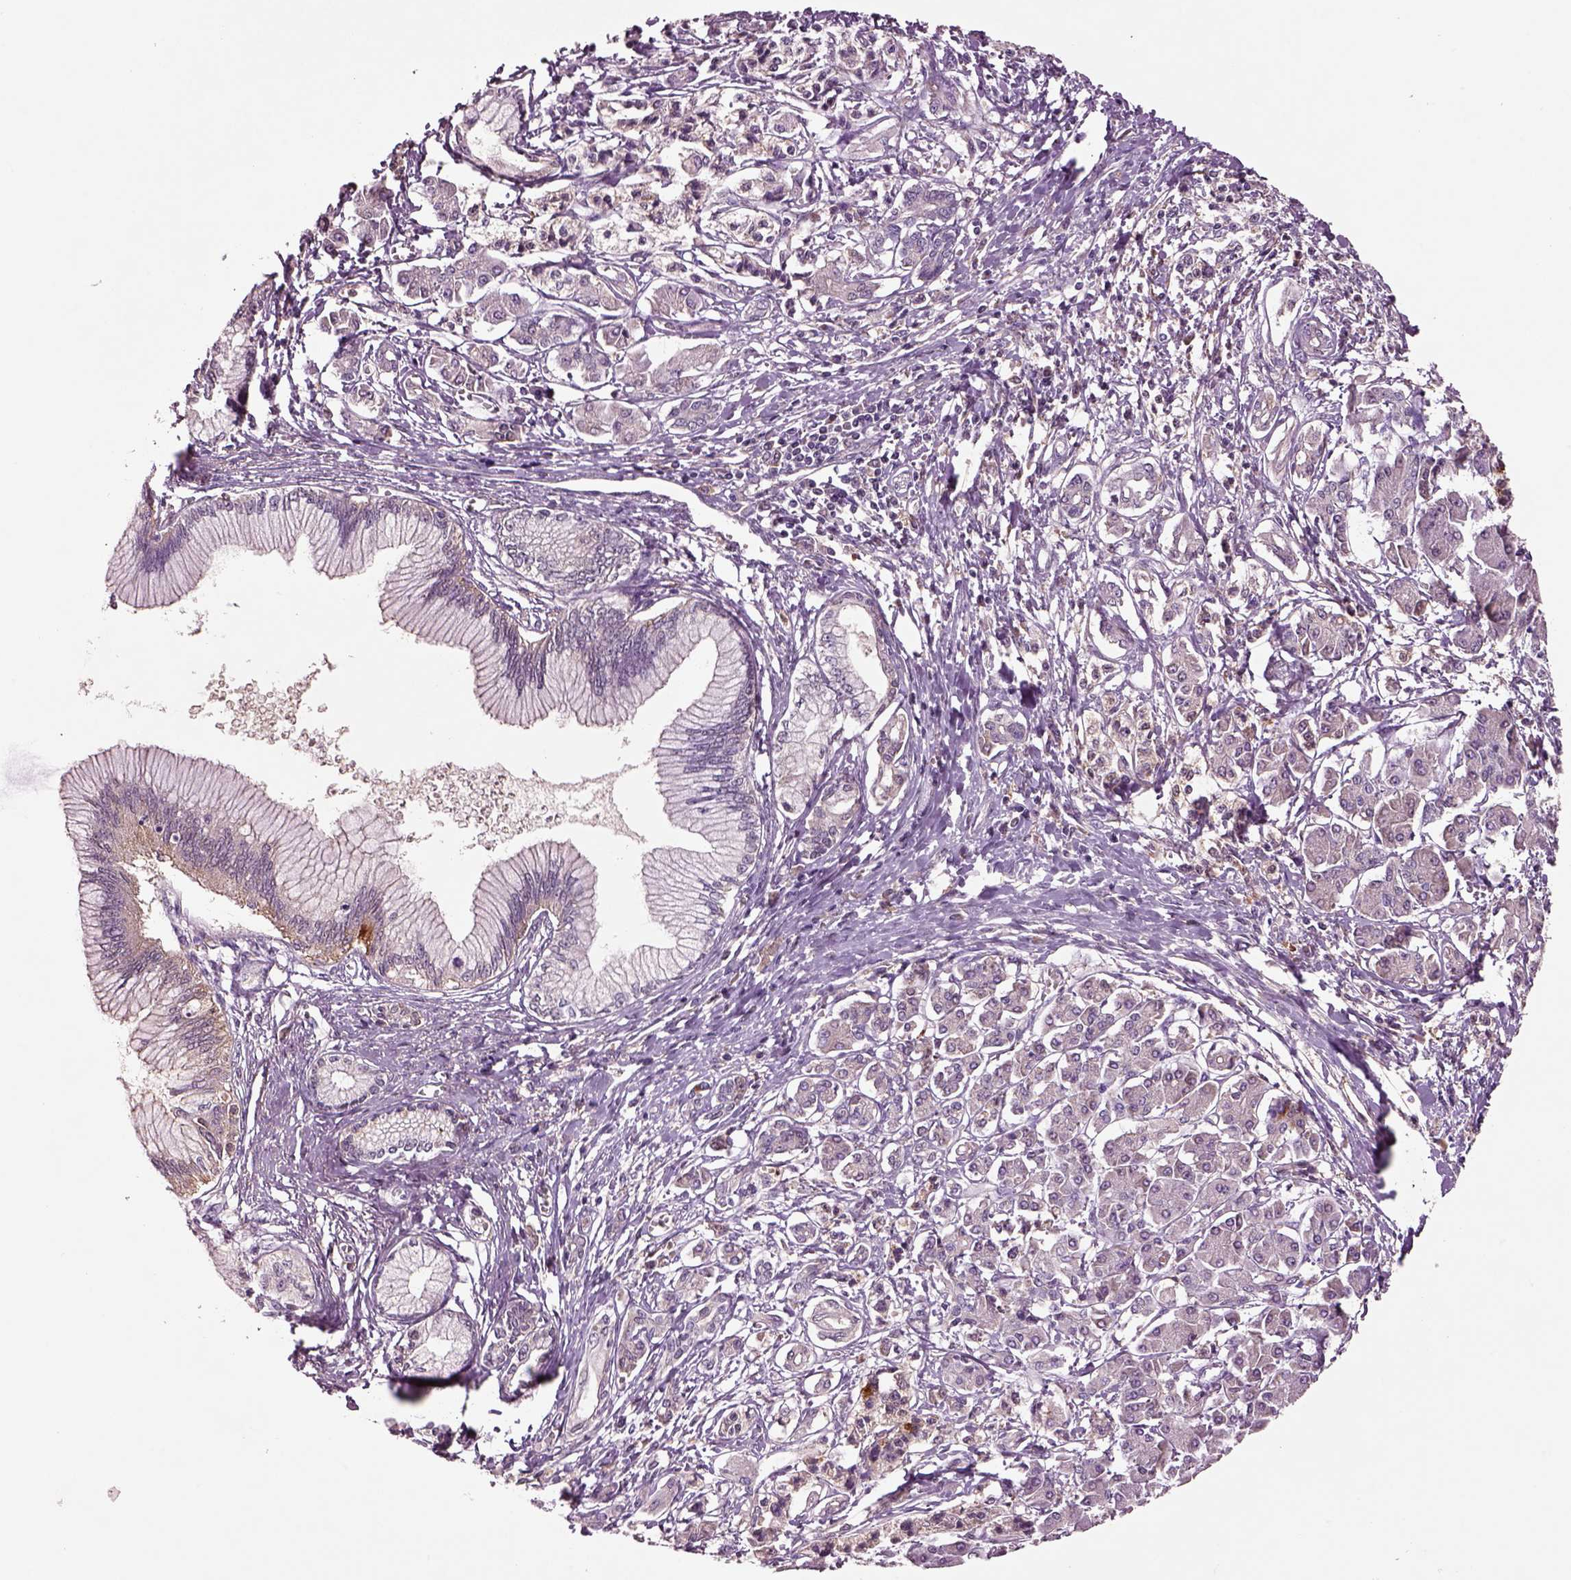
{"staining": {"intensity": "negative", "quantity": "none", "location": "none"}, "tissue": "pancreatic cancer", "cell_type": "Tumor cells", "image_type": "cancer", "snomed": [{"axis": "morphology", "description": "Adenocarcinoma, NOS"}, {"axis": "topography", "description": "Pancreas"}], "caption": "Pancreatic cancer (adenocarcinoma) was stained to show a protein in brown. There is no significant positivity in tumor cells. The staining is performed using DAB brown chromogen with nuclei counter-stained in using hematoxylin.", "gene": "MDP1", "patient": {"sex": "female", "age": 68}}